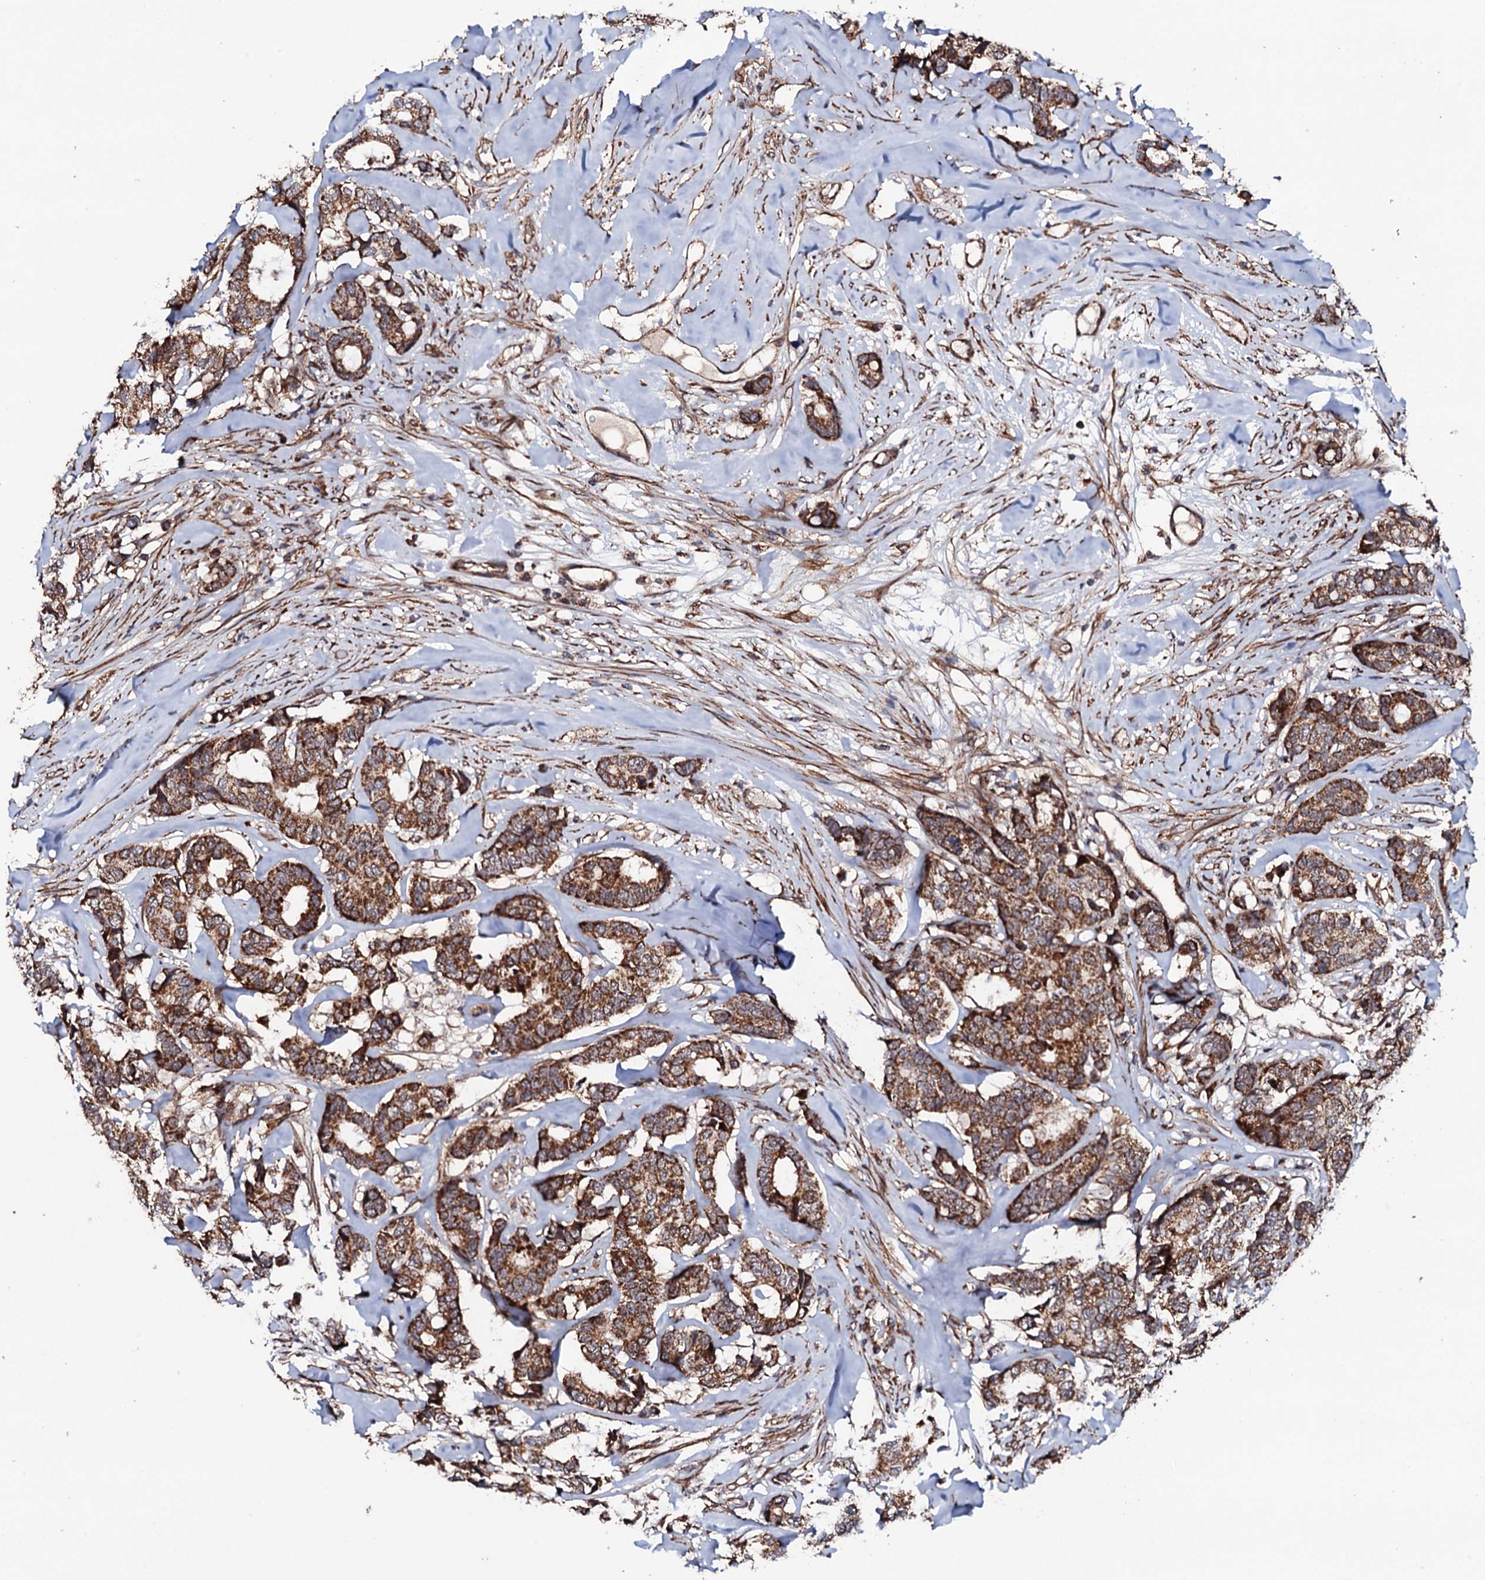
{"staining": {"intensity": "strong", "quantity": ">75%", "location": "cytoplasmic/membranous"}, "tissue": "breast cancer", "cell_type": "Tumor cells", "image_type": "cancer", "snomed": [{"axis": "morphology", "description": "Duct carcinoma"}, {"axis": "topography", "description": "Breast"}], "caption": "Breast invasive ductal carcinoma stained for a protein (brown) reveals strong cytoplasmic/membranous positive positivity in about >75% of tumor cells.", "gene": "MTIF3", "patient": {"sex": "female", "age": 87}}